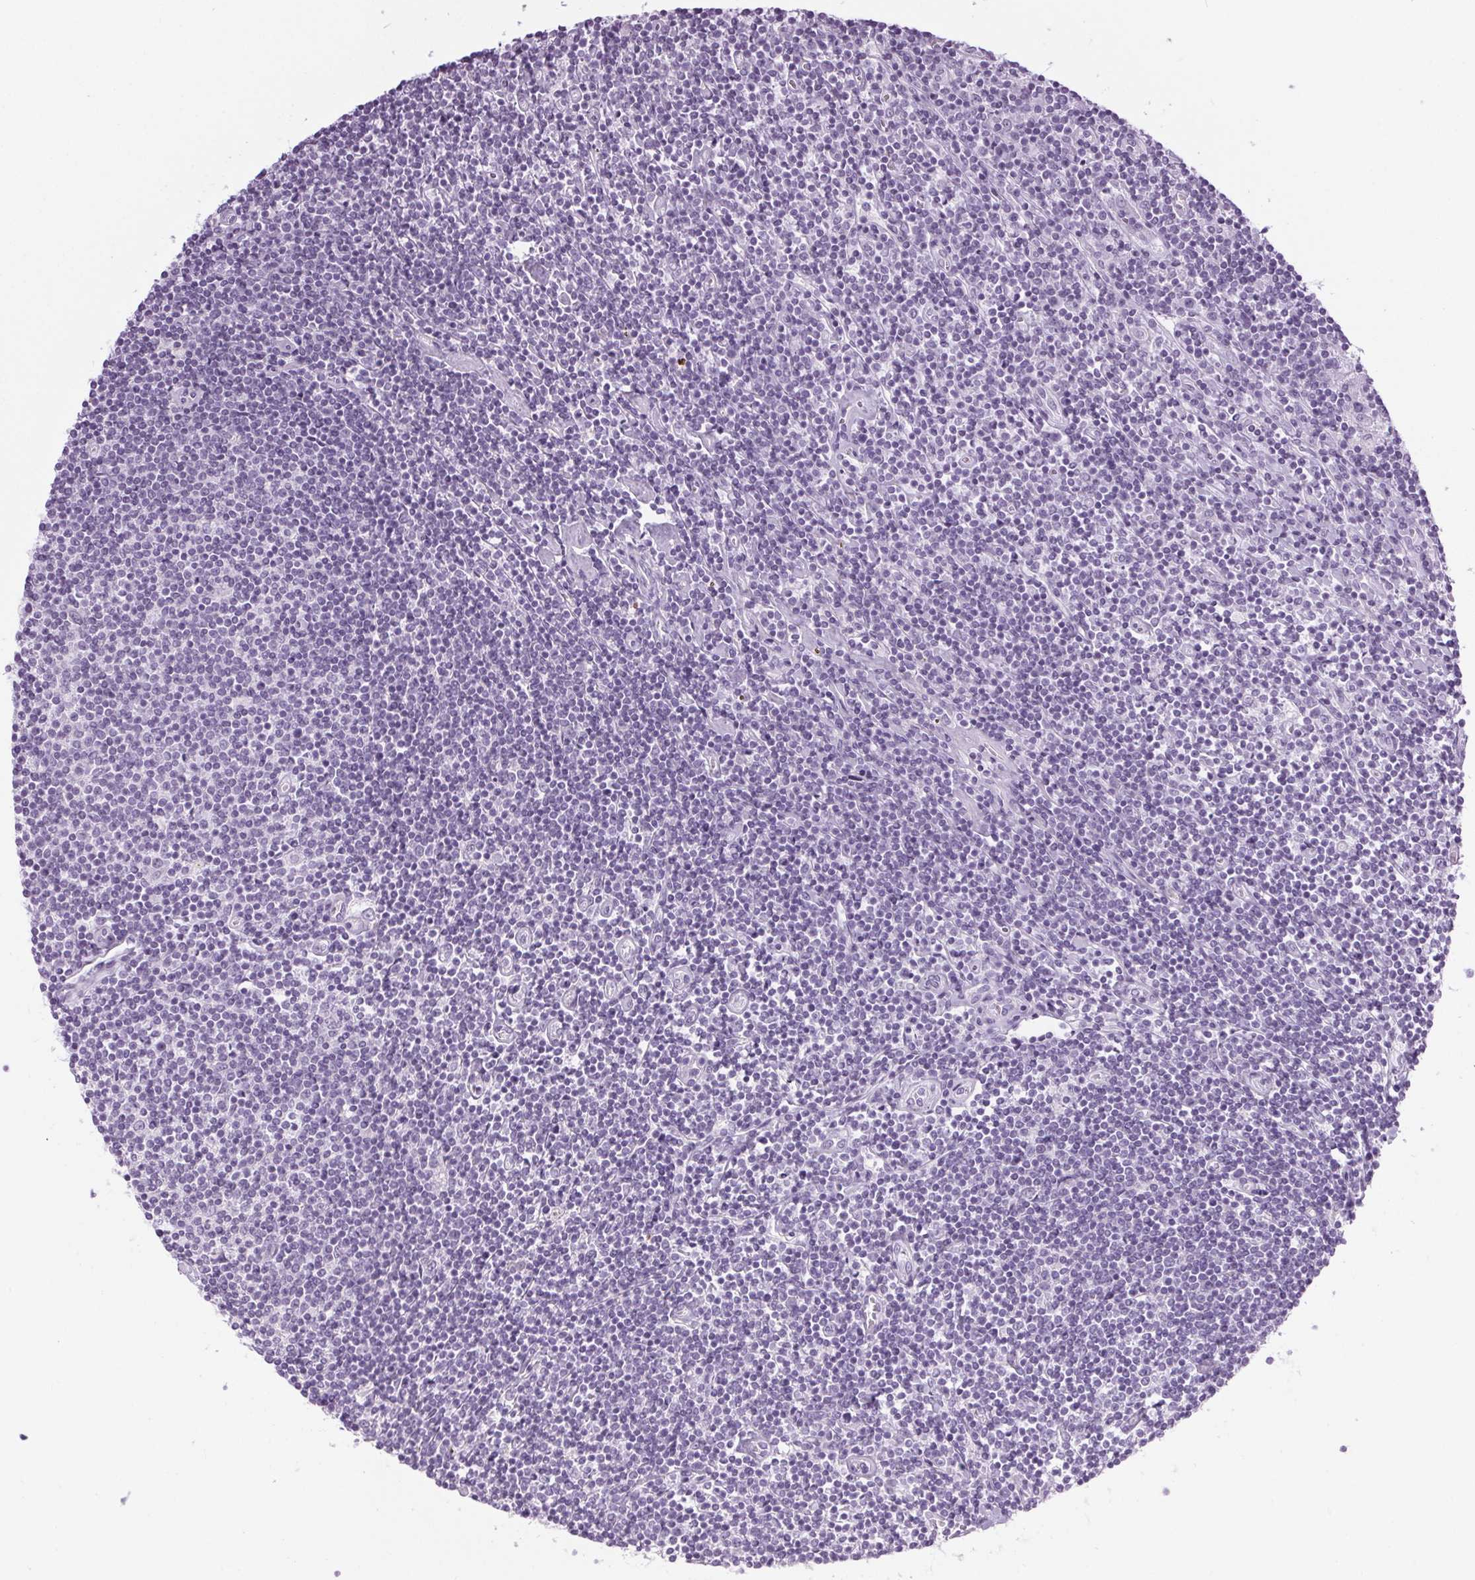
{"staining": {"intensity": "negative", "quantity": "none", "location": "none"}, "tissue": "lymphoma", "cell_type": "Tumor cells", "image_type": "cancer", "snomed": [{"axis": "morphology", "description": "Hodgkin's disease, NOS"}, {"axis": "topography", "description": "Lymph node"}], "caption": "Tumor cells are negative for brown protein staining in Hodgkin's disease.", "gene": "LRP2", "patient": {"sex": "male", "age": 40}}